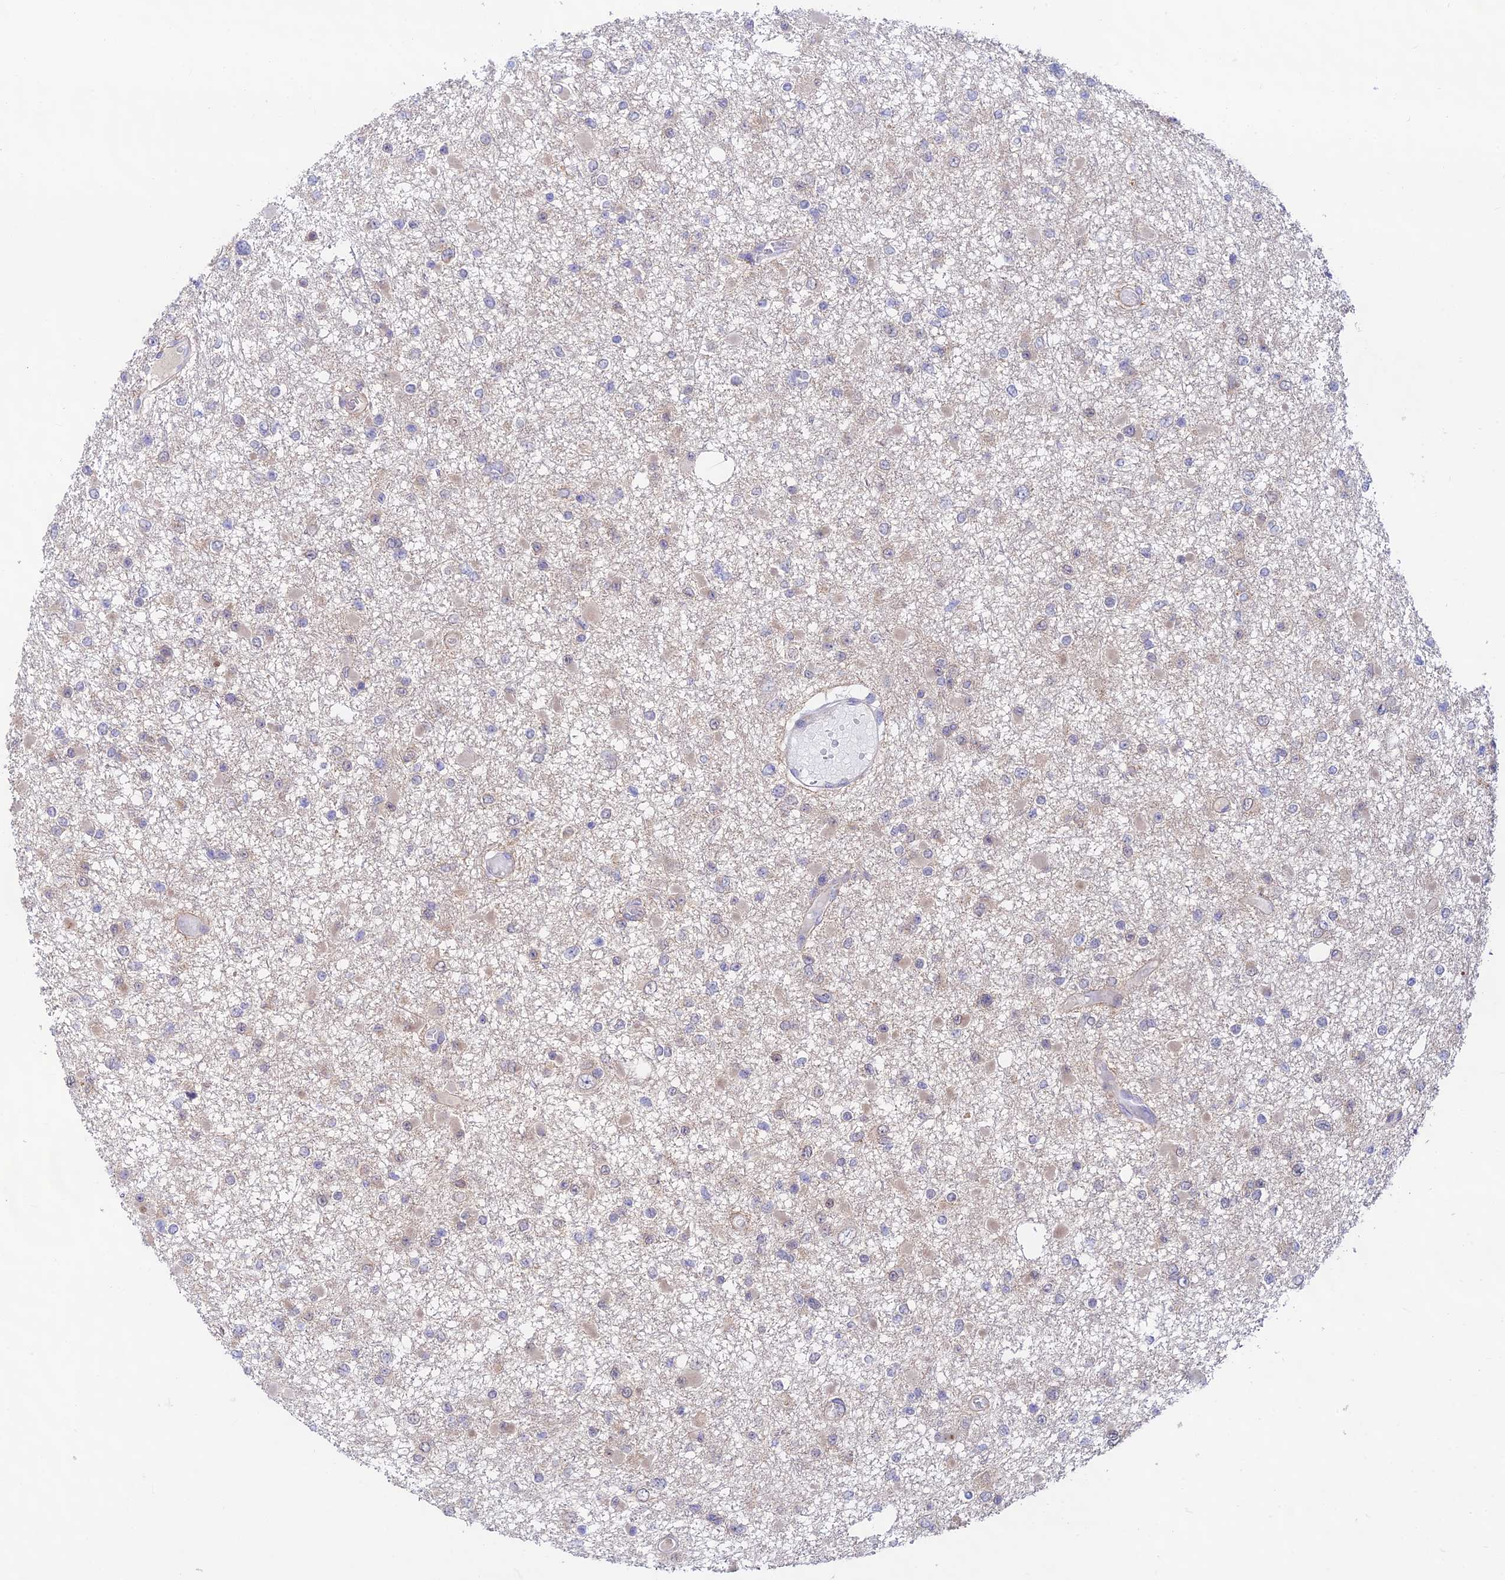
{"staining": {"intensity": "weak", "quantity": "<25%", "location": "cytoplasmic/membranous"}, "tissue": "glioma", "cell_type": "Tumor cells", "image_type": "cancer", "snomed": [{"axis": "morphology", "description": "Glioma, malignant, Low grade"}, {"axis": "topography", "description": "Brain"}], "caption": "IHC photomicrograph of neoplastic tissue: human malignant glioma (low-grade) stained with DAB displays no significant protein expression in tumor cells.", "gene": "ANKRD50", "patient": {"sex": "female", "age": 22}}